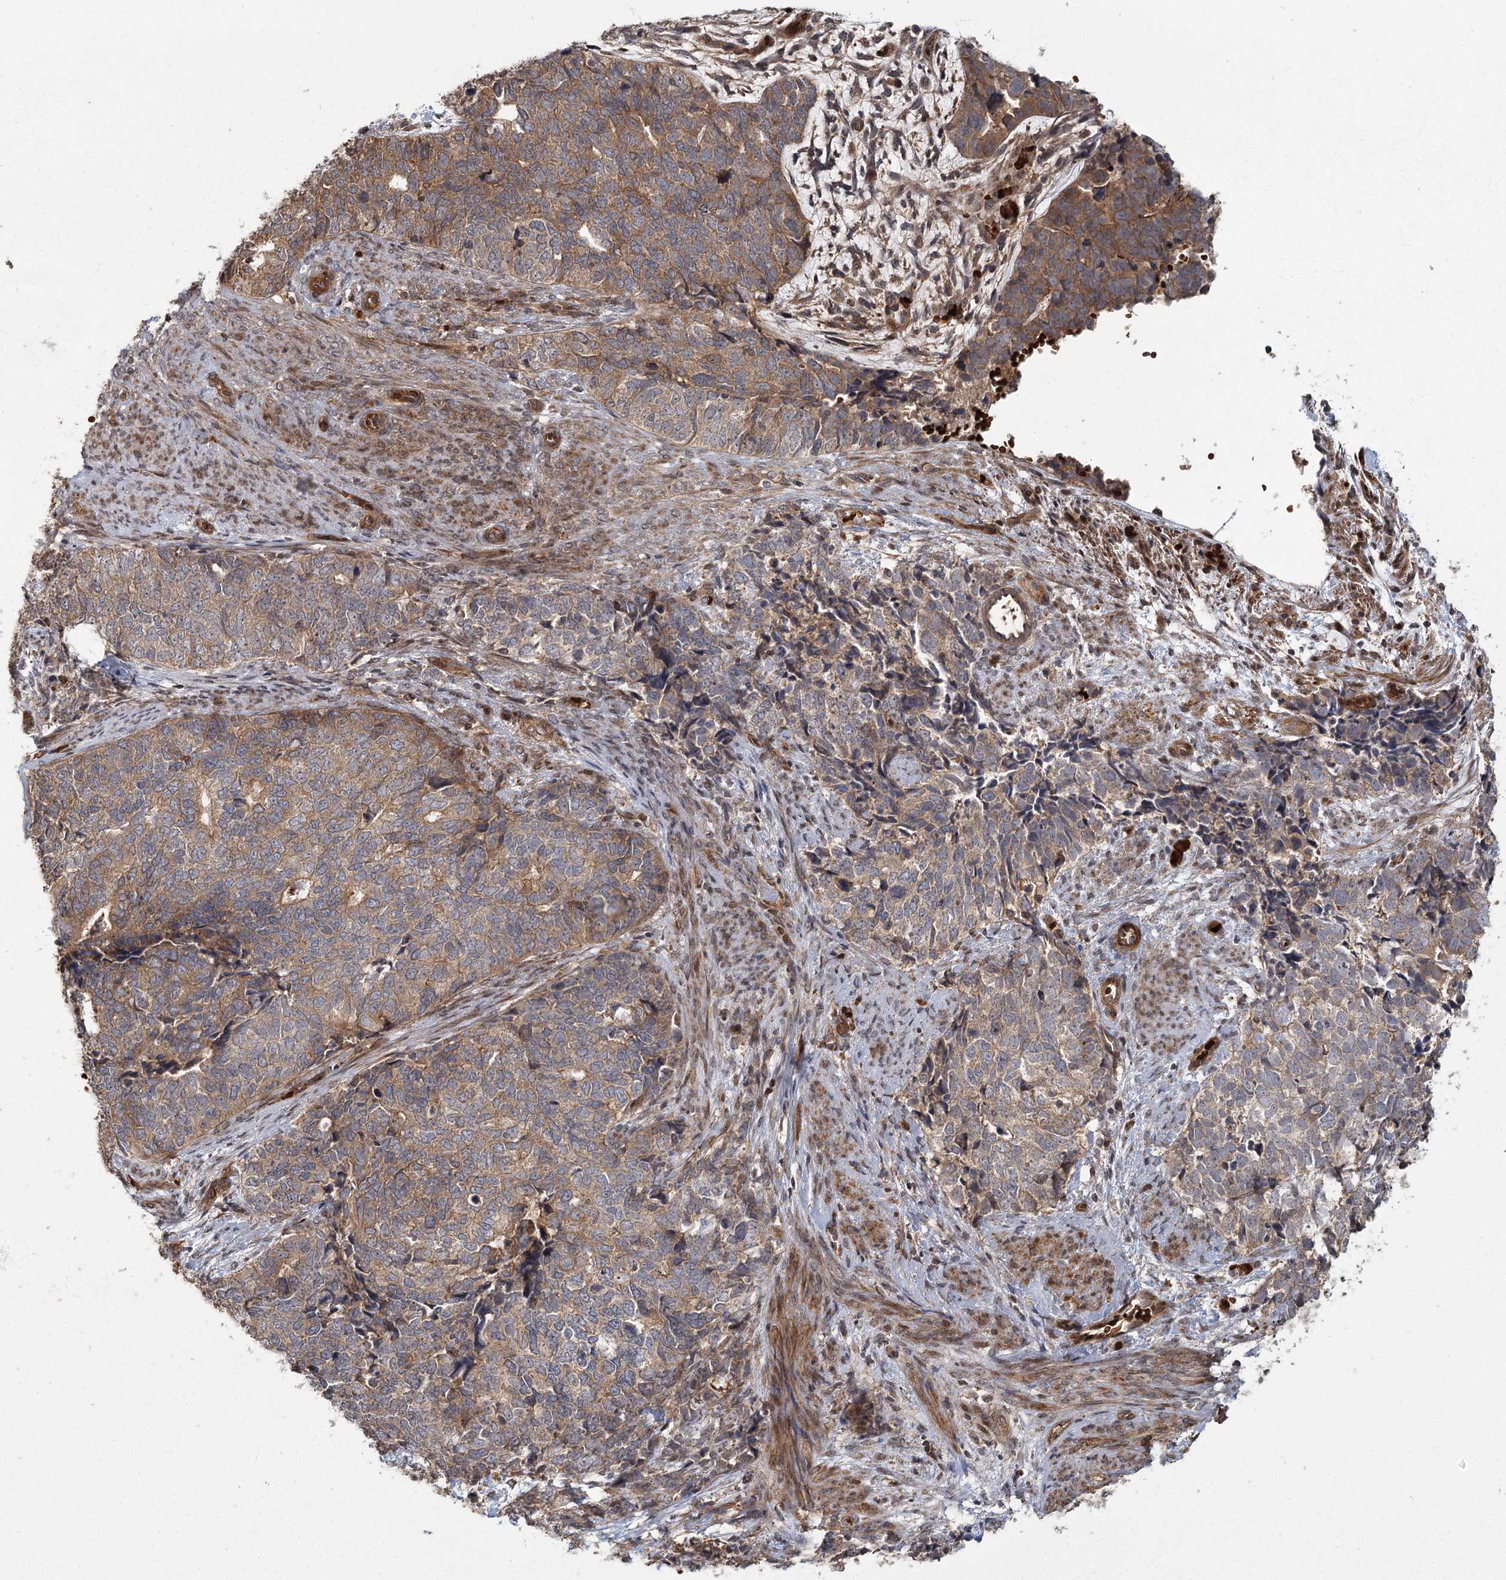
{"staining": {"intensity": "moderate", "quantity": ">75%", "location": "cytoplasmic/membranous"}, "tissue": "cervical cancer", "cell_type": "Tumor cells", "image_type": "cancer", "snomed": [{"axis": "morphology", "description": "Squamous cell carcinoma, NOS"}, {"axis": "topography", "description": "Cervix"}], "caption": "This is an image of immunohistochemistry staining of cervical squamous cell carcinoma, which shows moderate expression in the cytoplasmic/membranous of tumor cells.", "gene": "RAPGEF6", "patient": {"sex": "female", "age": 63}}